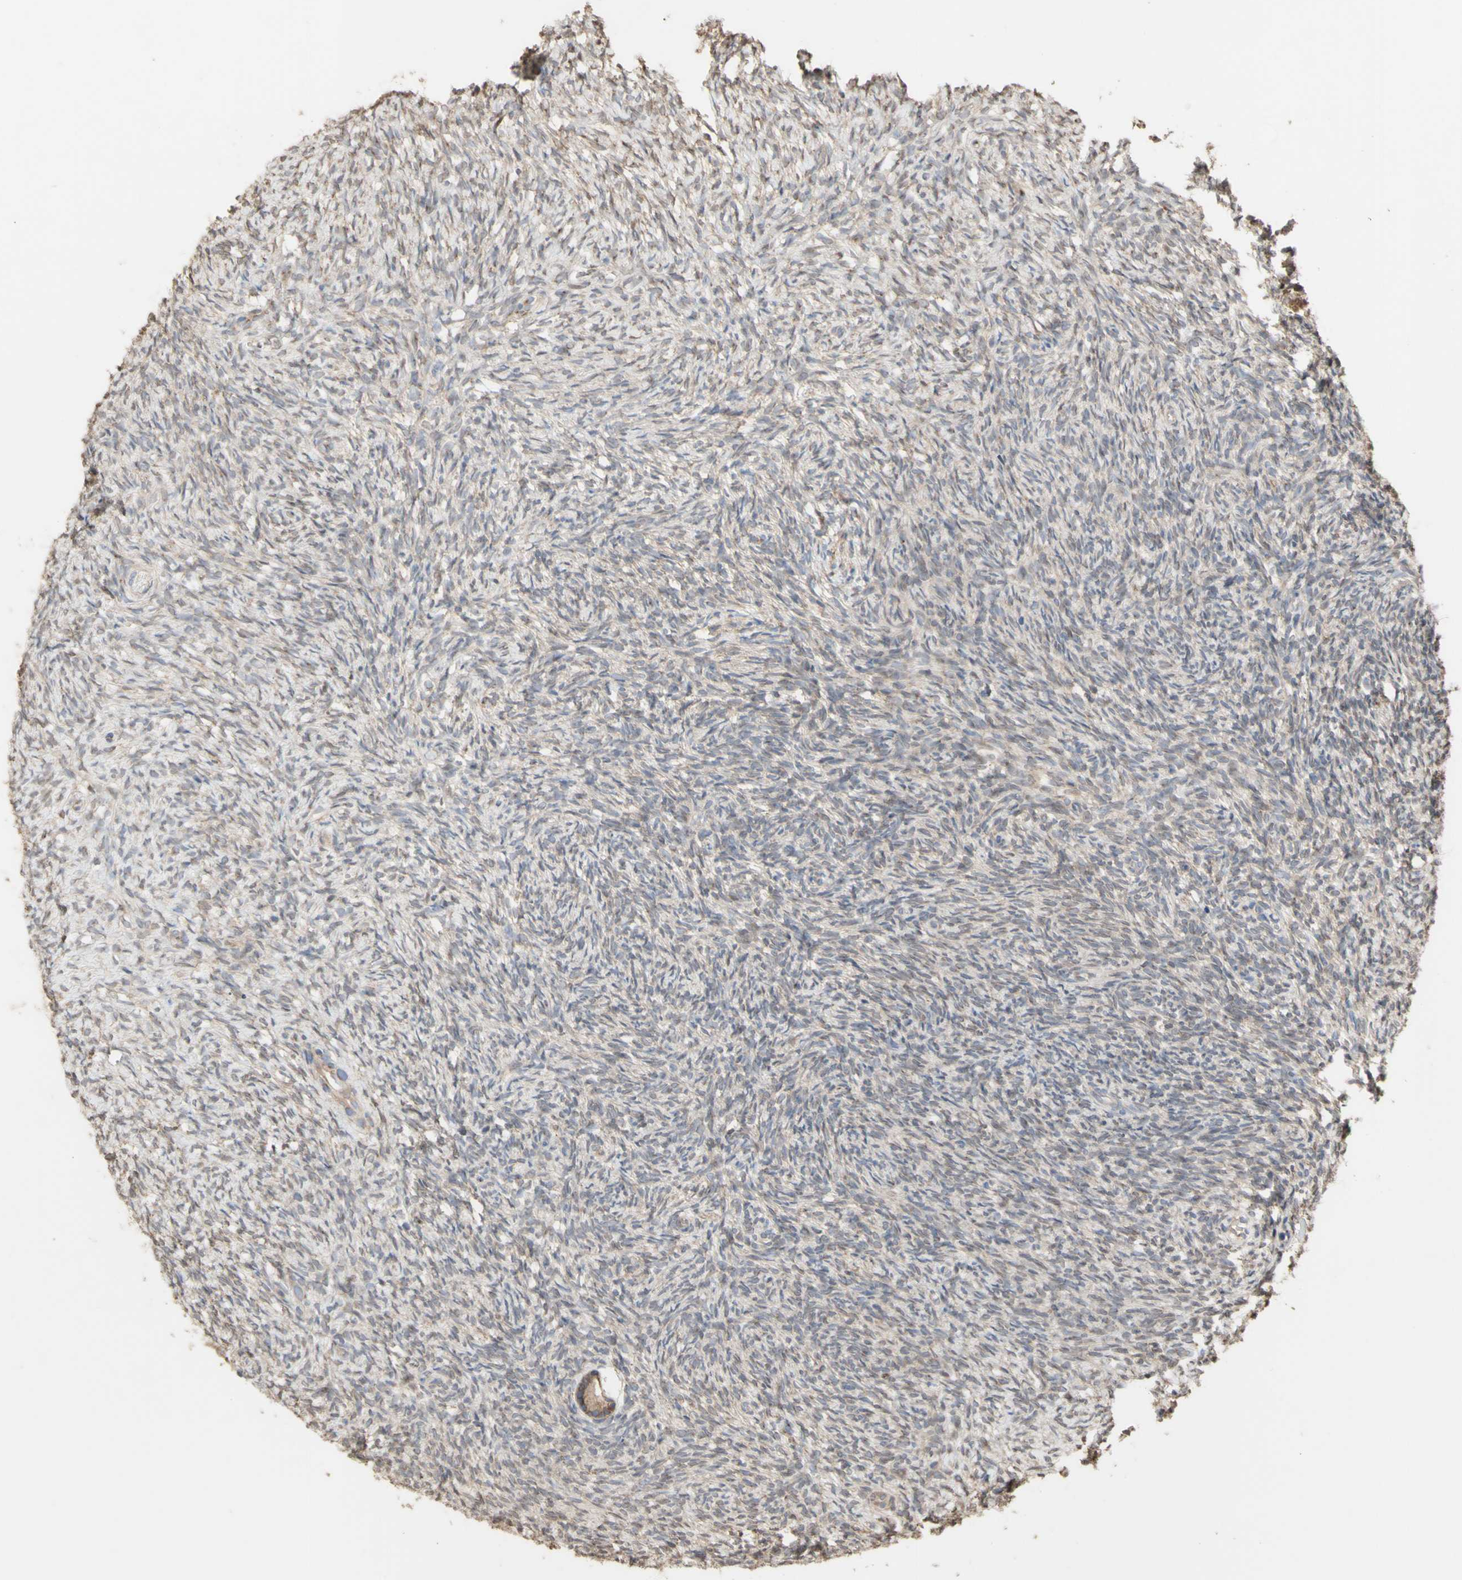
{"staining": {"intensity": "weak", "quantity": ">75%", "location": "cytoplasmic/membranous"}, "tissue": "ovary", "cell_type": "Follicle cells", "image_type": "normal", "snomed": [{"axis": "morphology", "description": "Normal tissue, NOS"}, {"axis": "topography", "description": "Ovary"}], "caption": "This is an image of IHC staining of unremarkable ovary, which shows weak expression in the cytoplasmic/membranous of follicle cells.", "gene": "NECTIN3", "patient": {"sex": "female", "age": 35}}